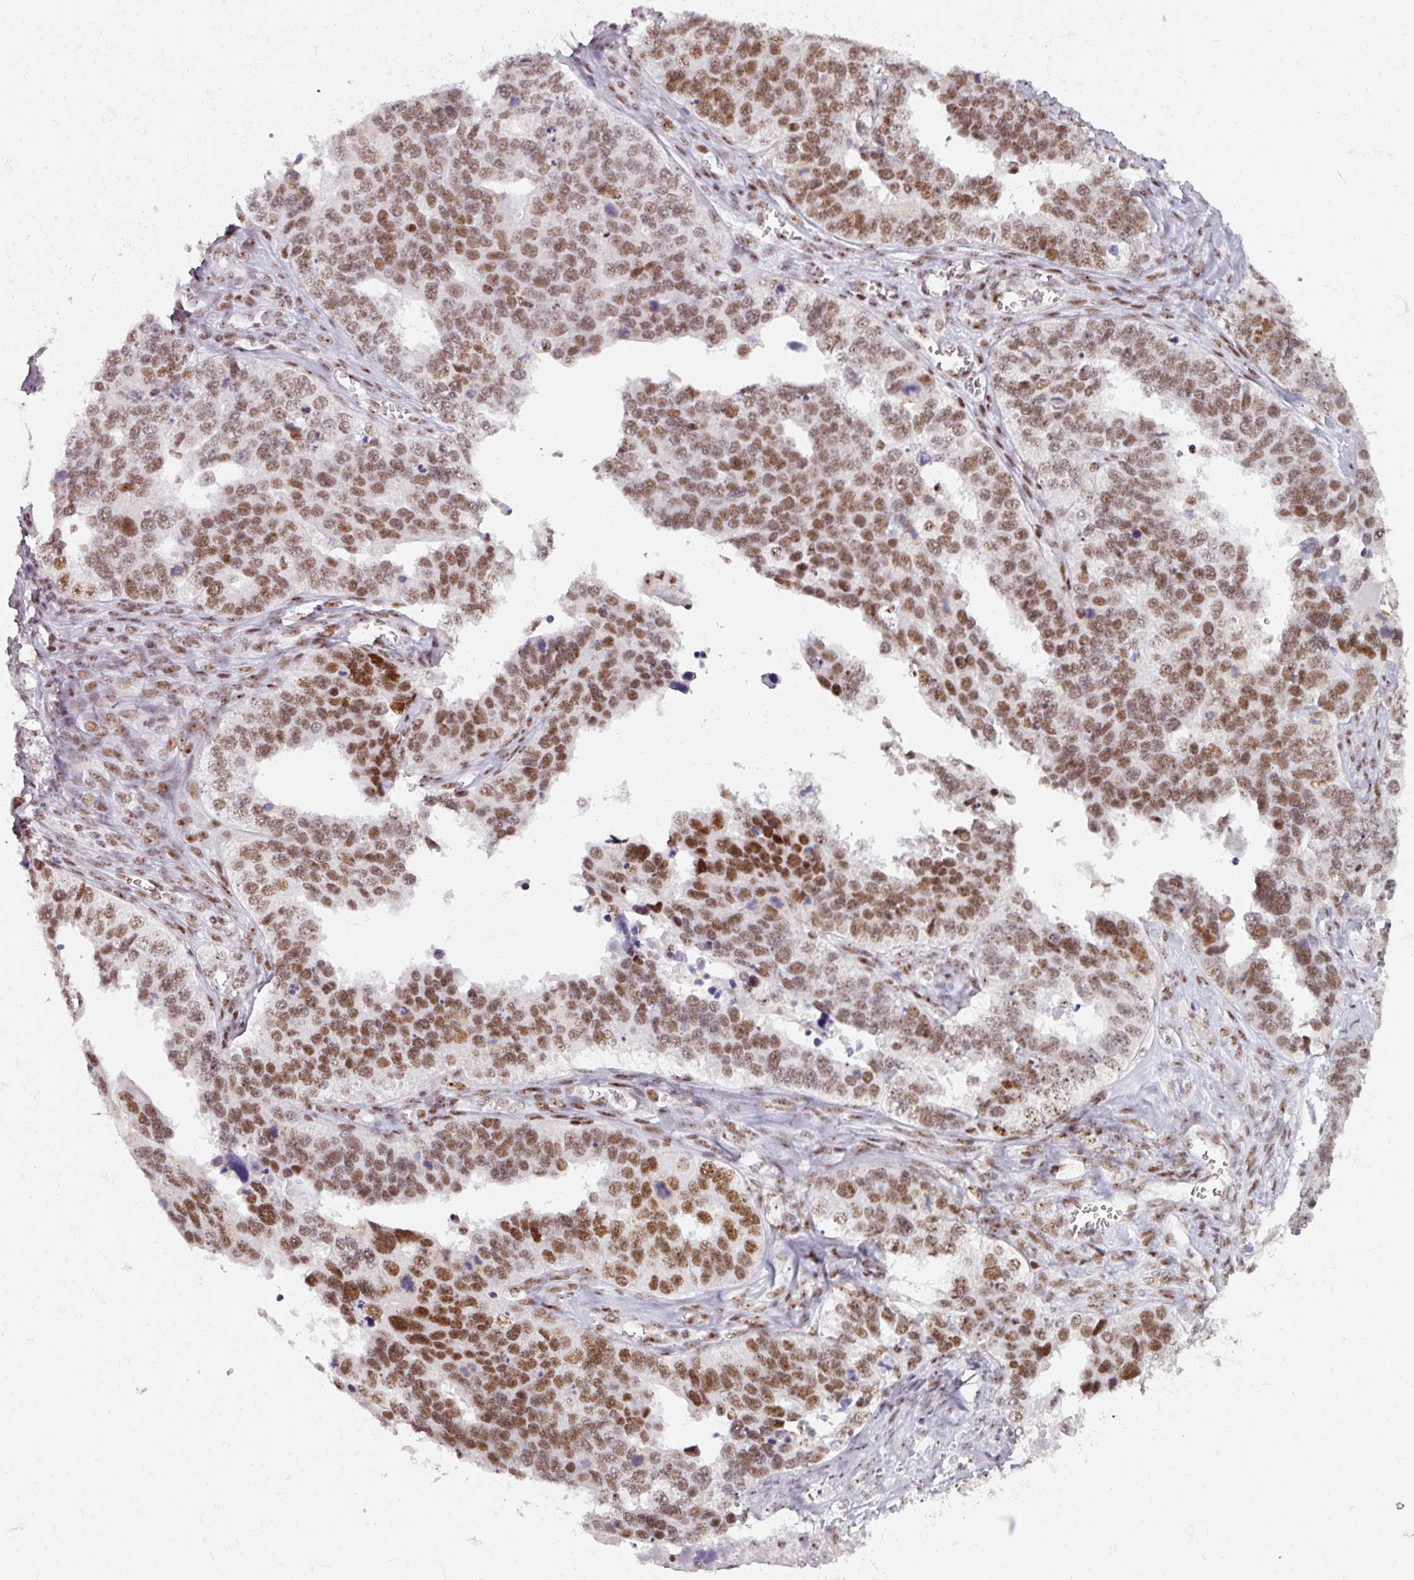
{"staining": {"intensity": "moderate", "quantity": ">75%", "location": "nuclear"}, "tissue": "ovarian cancer", "cell_type": "Tumor cells", "image_type": "cancer", "snomed": [{"axis": "morphology", "description": "Cystadenocarcinoma, serous, NOS"}, {"axis": "topography", "description": "Ovary"}], "caption": "About >75% of tumor cells in ovarian cancer exhibit moderate nuclear protein expression as visualized by brown immunohistochemical staining.", "gene": "ADAR", "patient": {"sex": "female", "age": 76}}